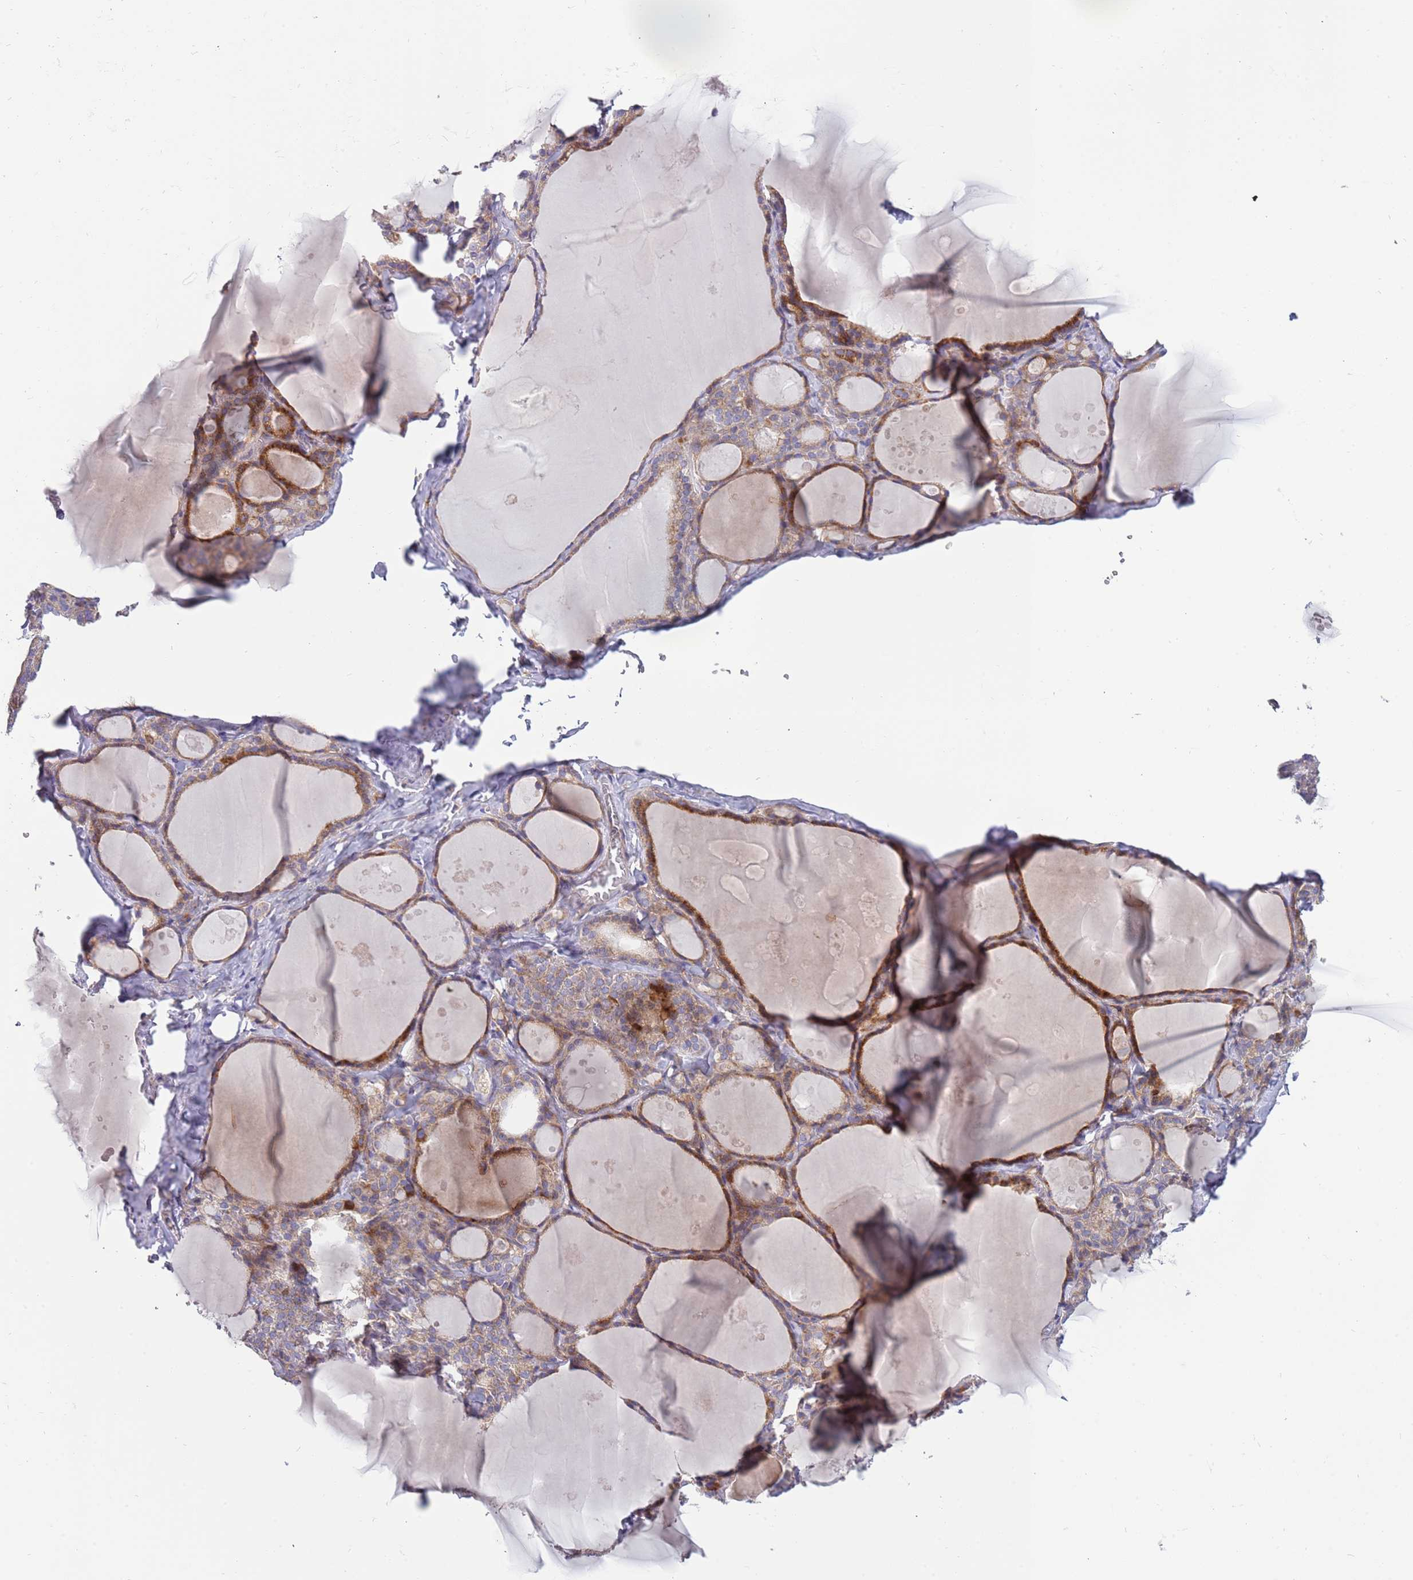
{"staining": {"intensity": "weak", "quantity": ">75%", "location": "cytoplasmic/membranous"}, "tissue": "thyroid gland", "cell_type": "Glandular cells", "image_type": "normal", "snomed": [{"axis": "morphology", "description": "Normal tissue, NOS"}, {"axis": "topography", "description": "Thyroid gland"}], "caption": "Immunohistochemical staining of normal human thyroid gland shows >75% levels of weak cytoplasmic/membranous protein staining in about >75% of glandular cells.", "gene": "ARMCX6", "patient": {"sex": "male", "age": 56}}